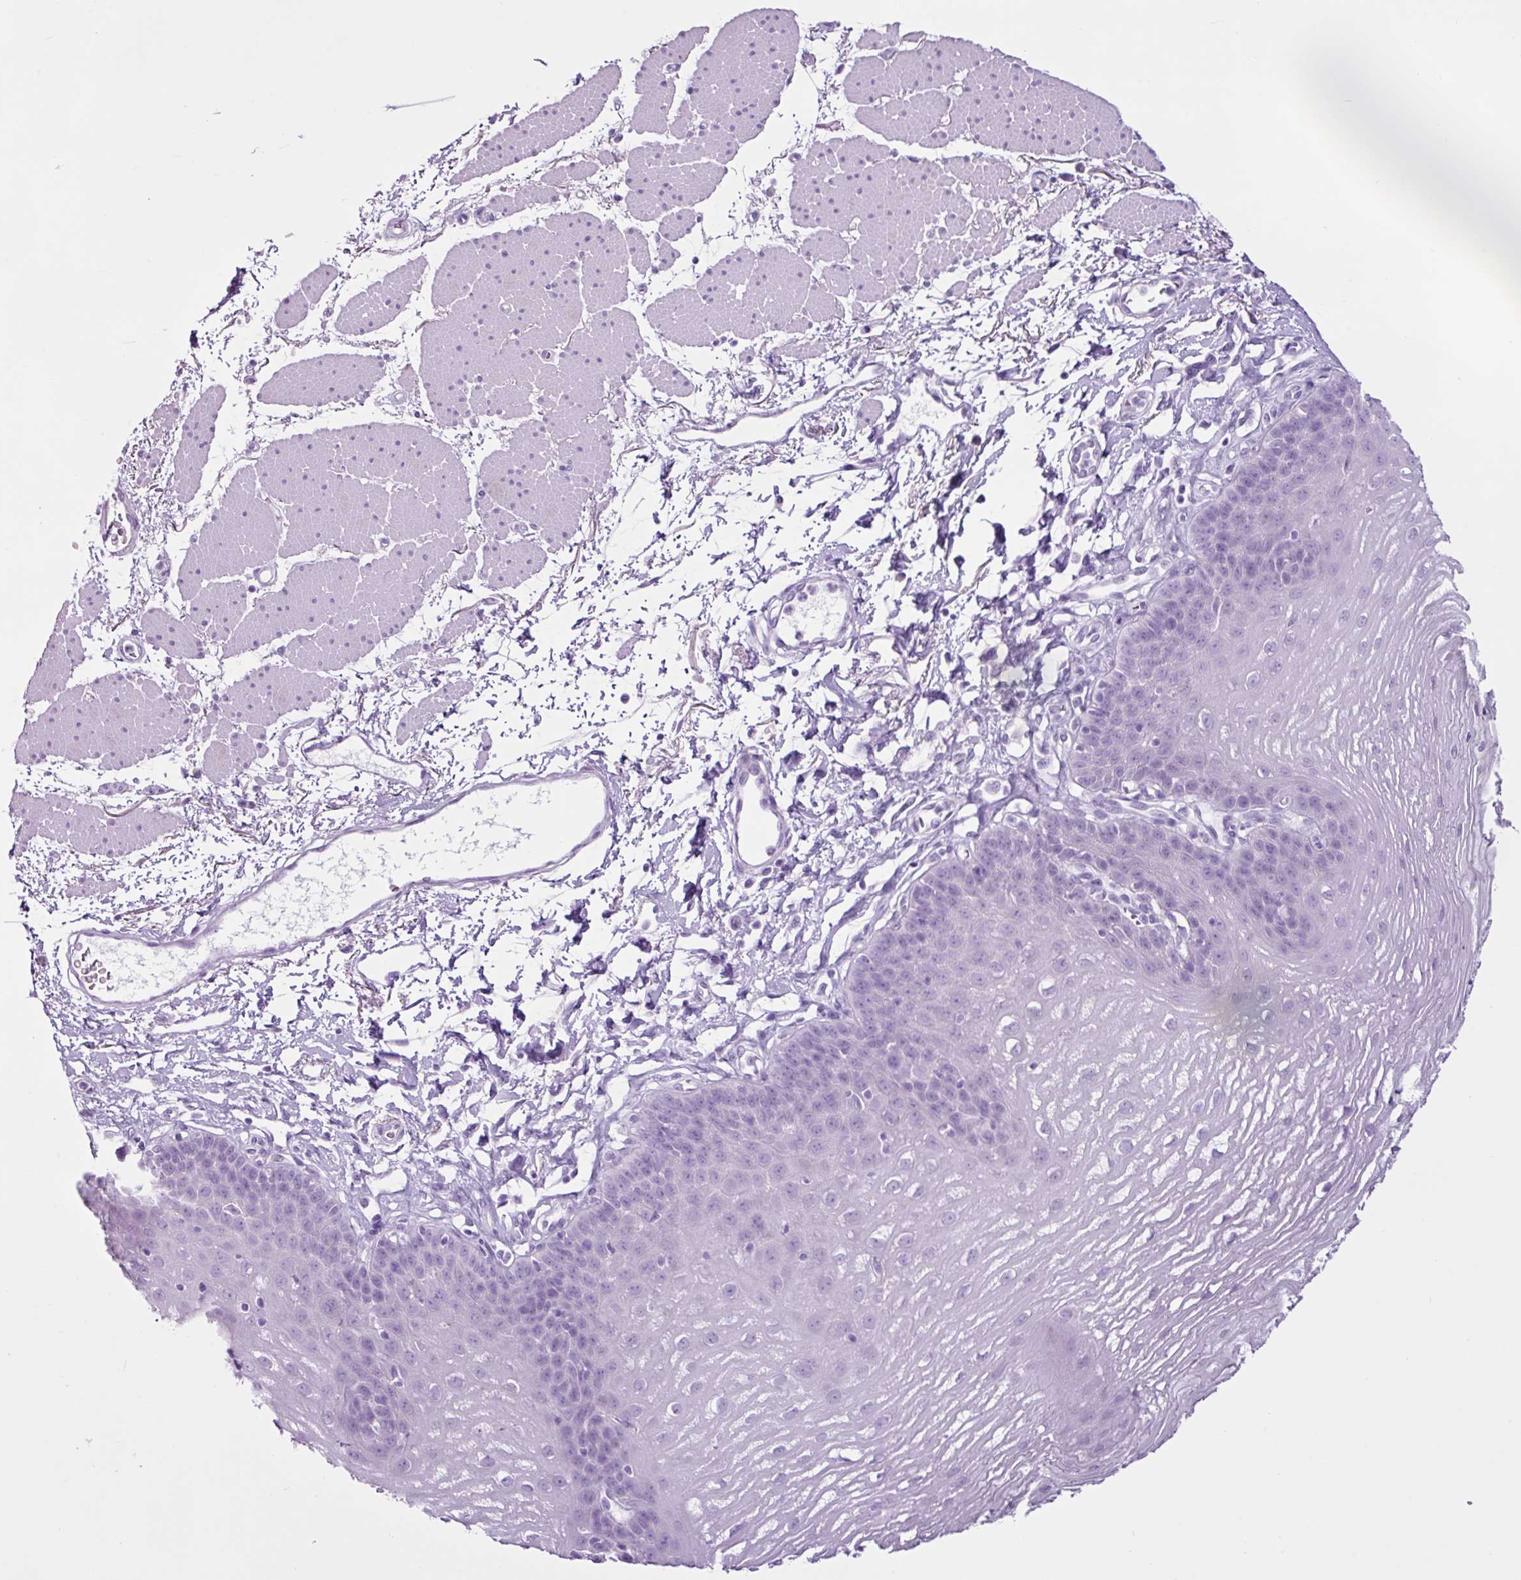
{"staining": {"intensity": "negative", "quantity": "none", "location": "none"}, "tissue": "esophagus", "cell_type": "Squamous epithelial cells", "image_type": "normal", "snomed": [{"axis": "morphology", "description": "Normal tissue, NOS"}, {"axis": "topography", "description": "Esophagus"}], "caption": "High magnification brightfield microscopy of normal esophagus stained with DAB (brown) and counterstained with hematoxylin (blue): squamous epithelial cells show no significant expression.", "gene": "PGR", "patient": {"sex": "female", "age": 81}}